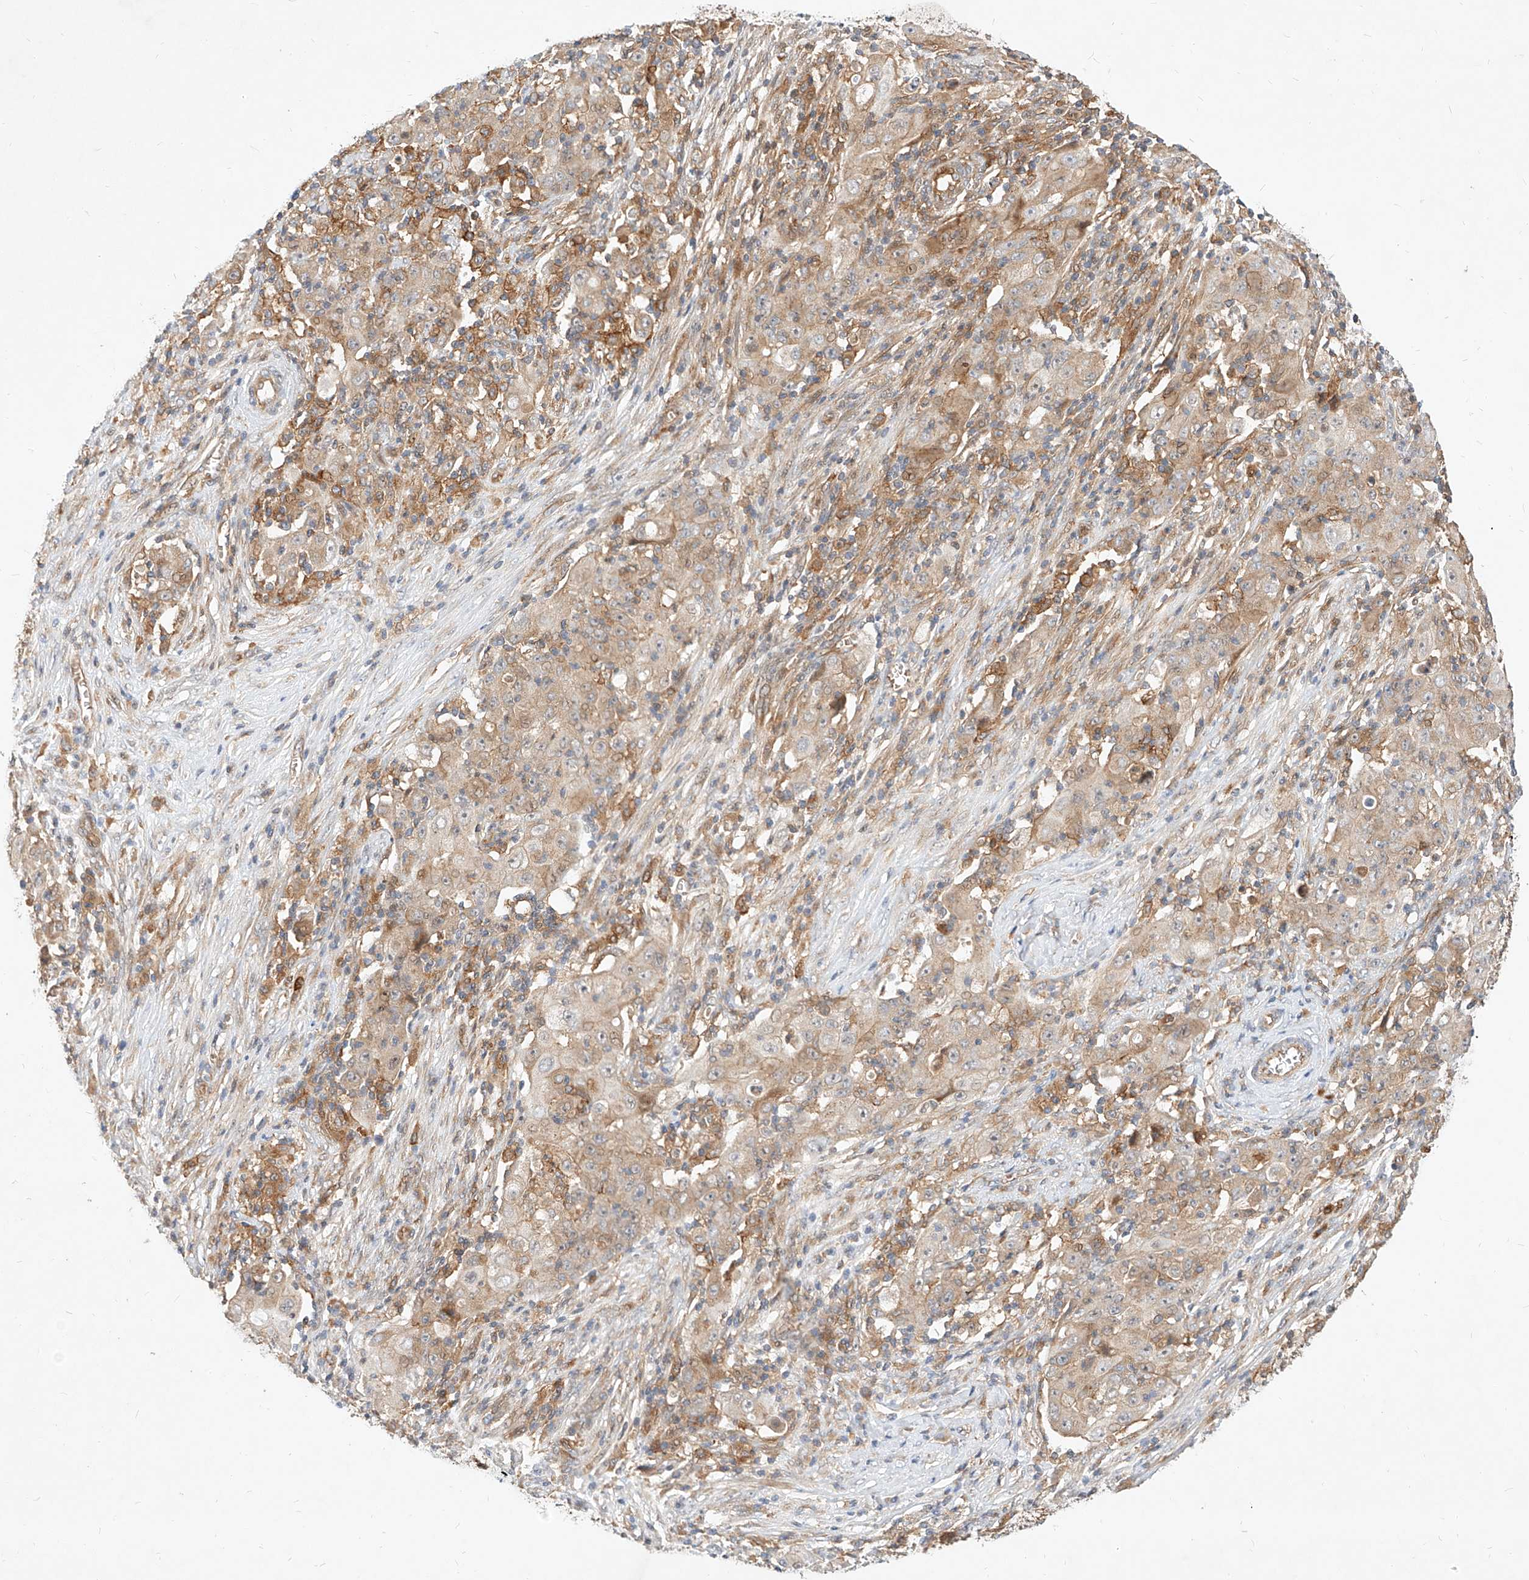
{"staining": {"intensity": "moderate", "quantity": ">75%", "location": "cytoplasmic/membranous"}, "tissue": "ovarian cancer", "cell_type": "Tumor cells", "image_type": "cancer", "snomed": [{"axis": "morphology", "description": "Carcinoma, endometroid"}, {"axis": "topography", "description": "Ovary"}], "caption": "Ovarian cancer stained with DAB (3,3'-diaminobenzidine) immunohistochemistry exhibits medium levels of moderate cytoplasmic/membranous staining in approximately >75% of tumor cells. The staining is performed using DAB brown chromogen to label protein expression. The nuclei are counter-stained blue using hematoxylin.", "gene": "NFAM1", "patient": {"sex": "female", "age": 42}}